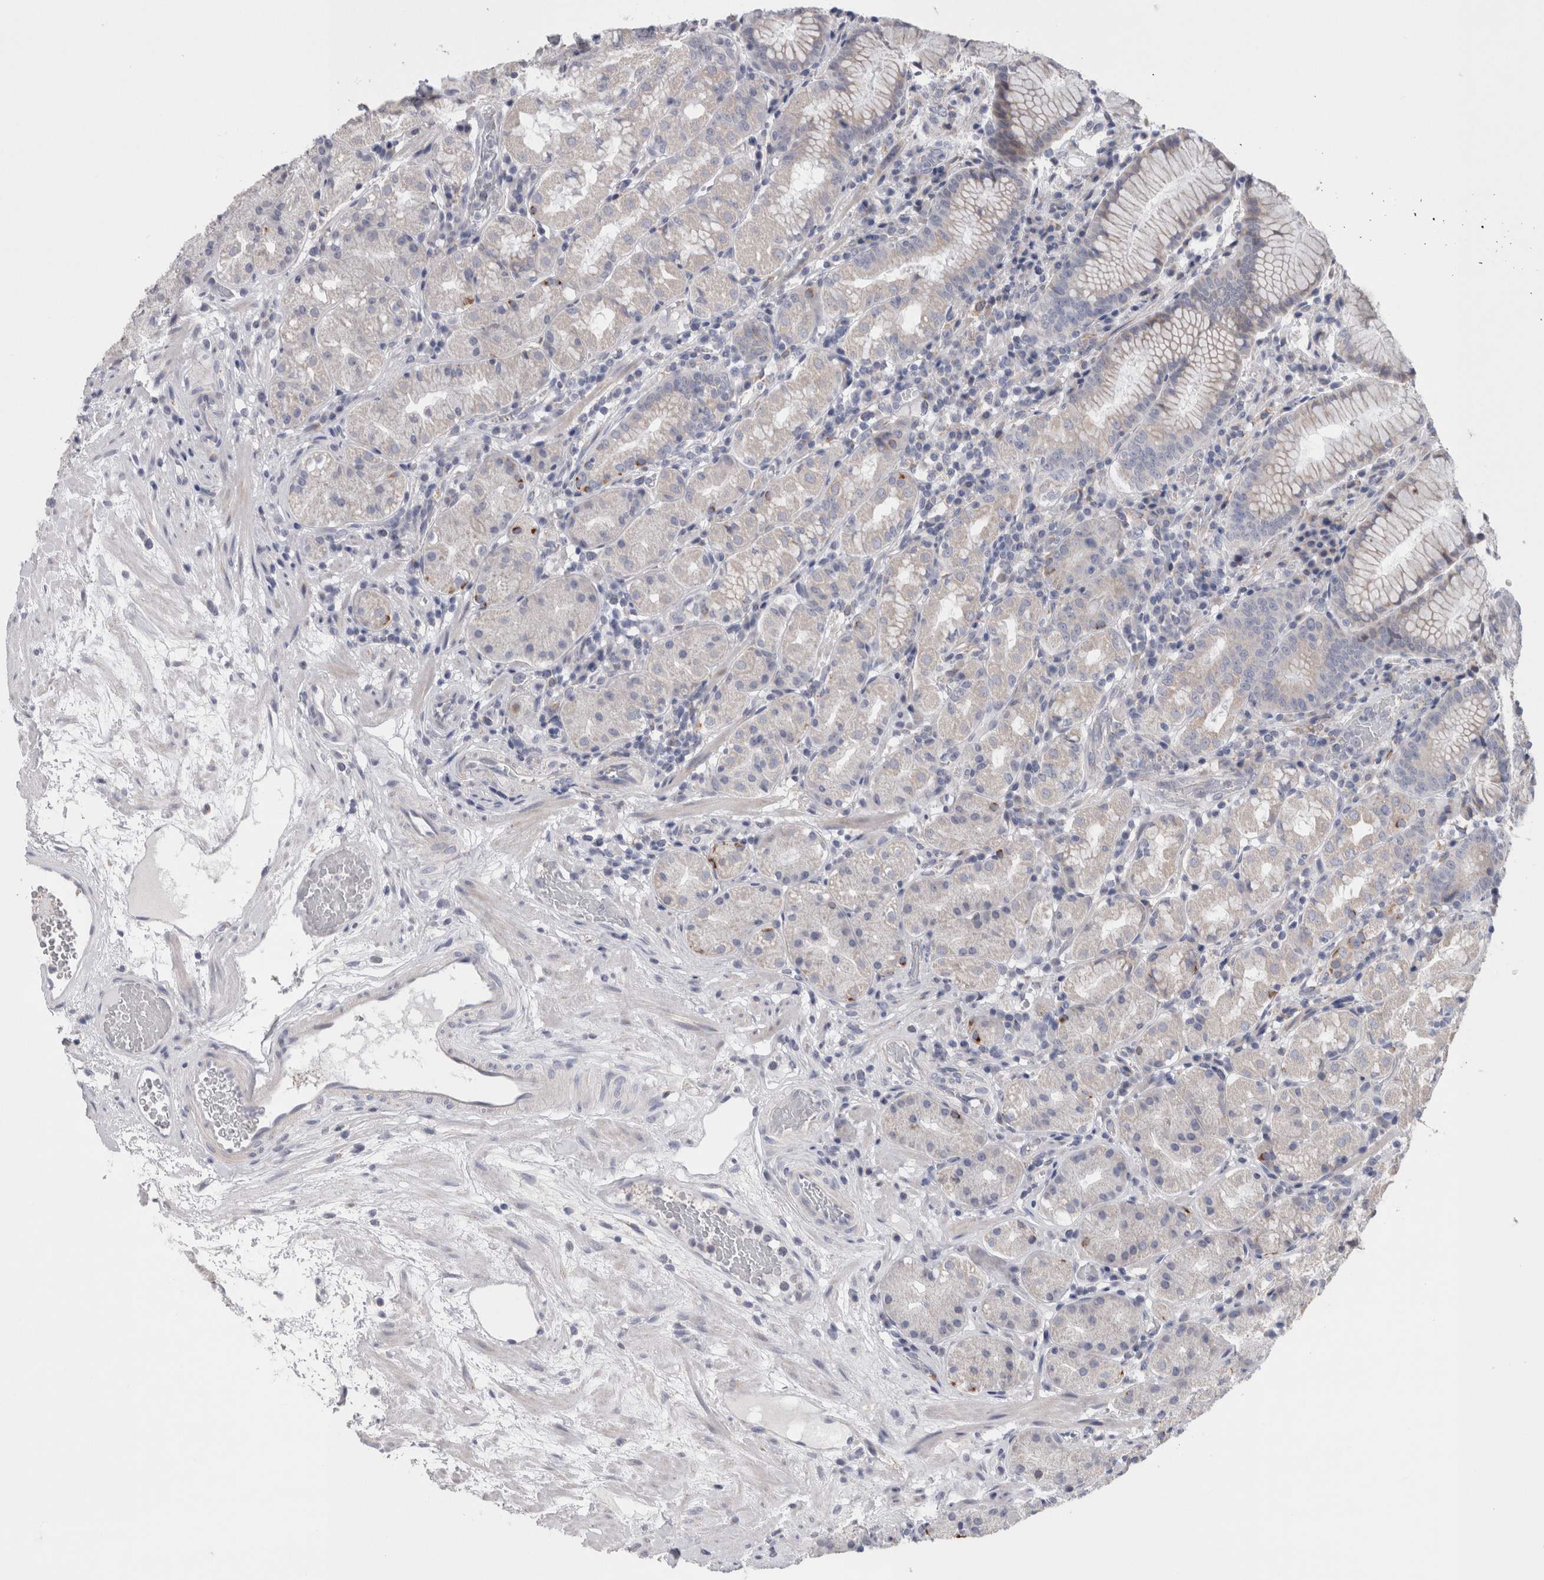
{"staining": {"intensity": "negative", "quantity": "none", "location": "none"}, "tissue": "stomach", "cell_type": "Glandular cells", "image_type": "normal", "snomed": [{"axis": "morphology", "description": "Normal tissue, NOS"}, {"axis": "topography", "description": "Stomach, lower"}], "caption": "Immunohistochemistry (IHC) micrograph of normal stomach: stomach stained with DAB (3,3'-diaminobenzidine) exhibits no significant protein positivity in glandular cells. Nuclei are stained in blue.", "gene": "GDAP1", "patient": {"sex": "female", "age": 56}}